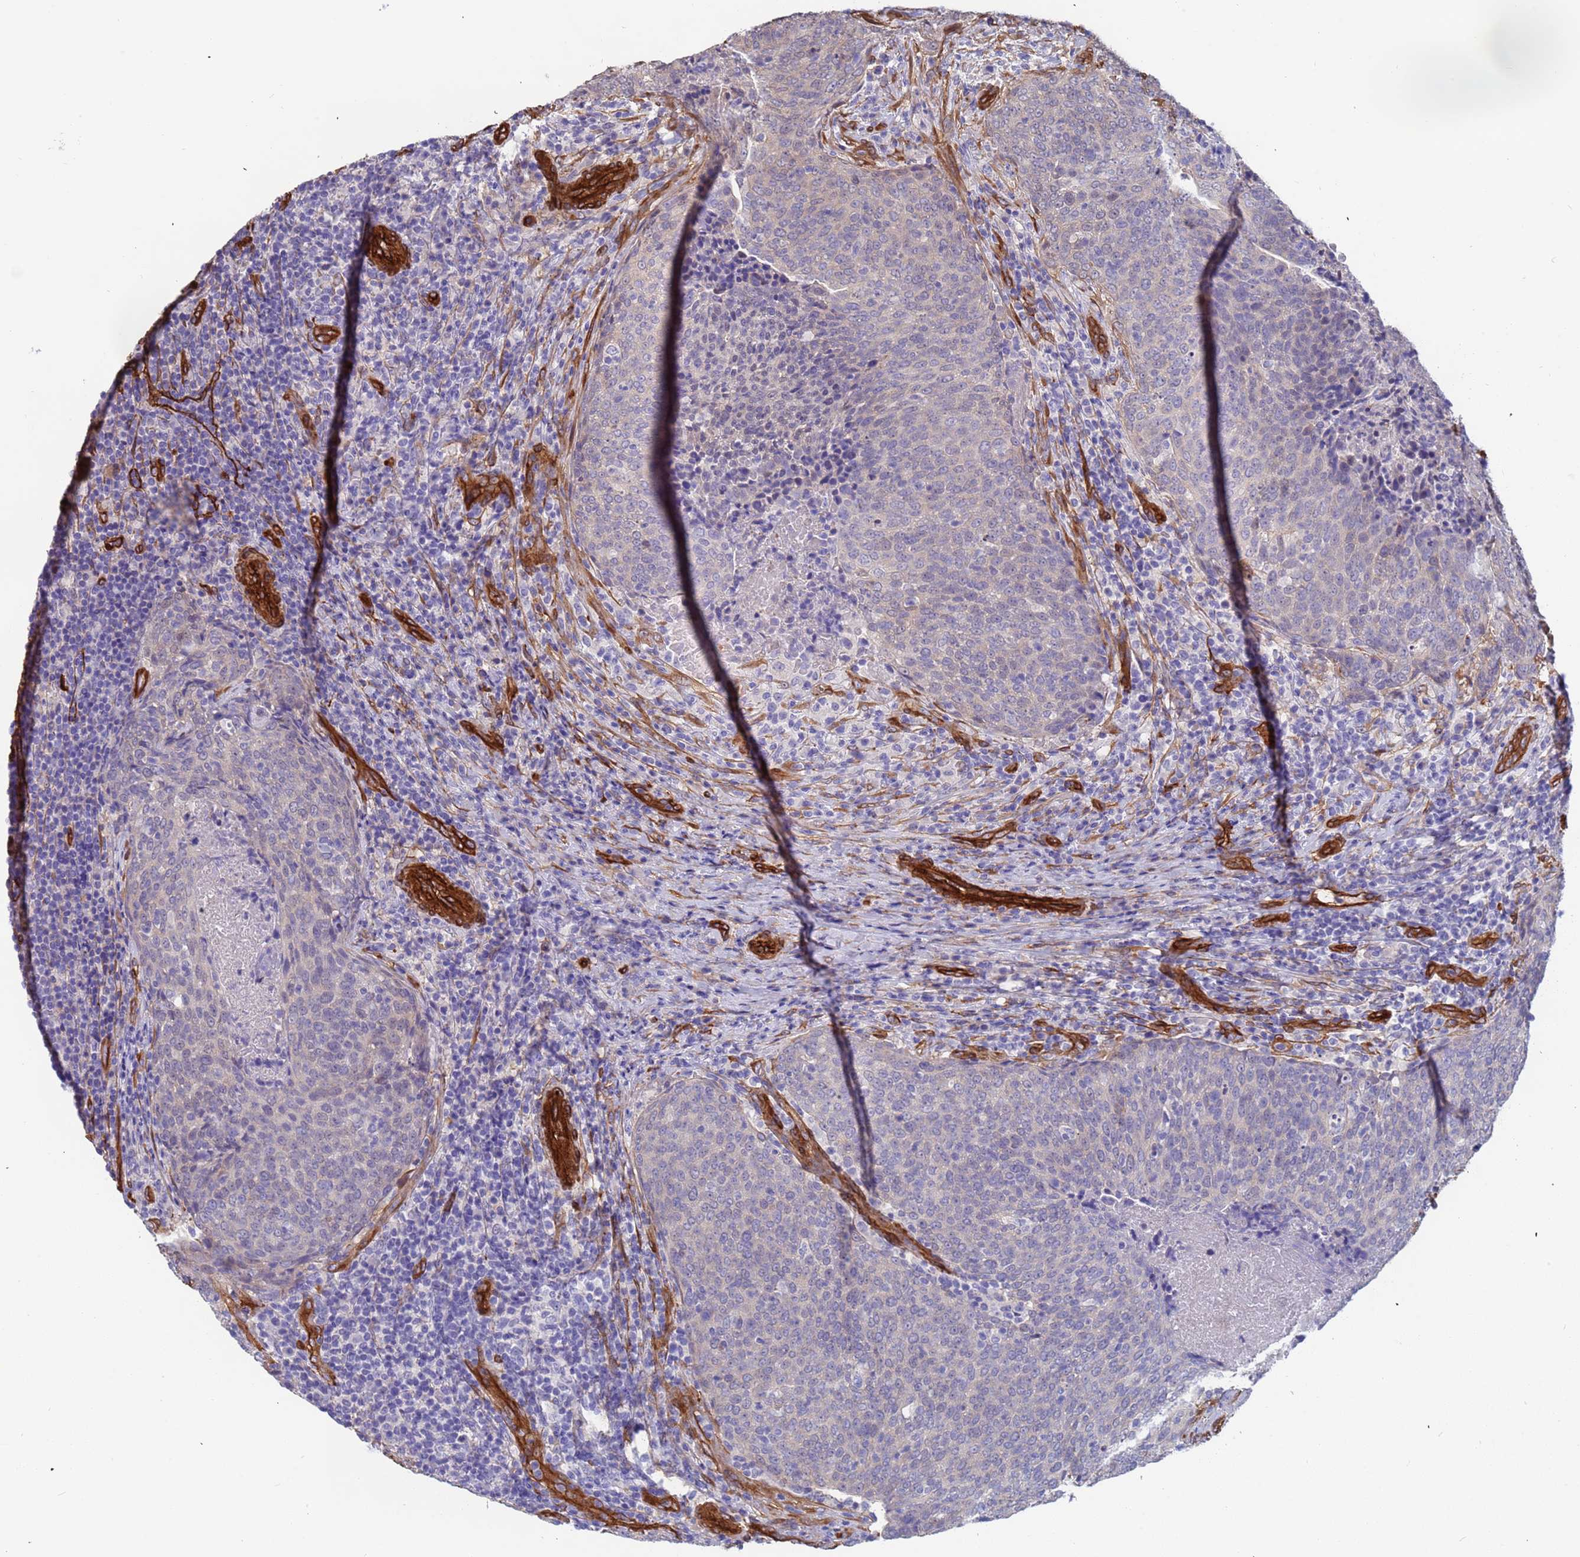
{"staining": {"intensity": "negative", "quantity": "none", "location": "none"}, "tissue": "head and neck cancer", "cell_type": "Tumor cells", "image_type": "cancer", "snomed": [{"axis": "morphology", "description": "Squamous cell carcinoma, NOS"}, {"axis": "morphology", "description": "Squamous cell carcinoma, metastatic, NOS"}, {"axis": "topography", "description": "Lymph node"}, {"axis": "topography", "description": "Head-Neck"}], "caption": "Image shows no significant protein expression in tumor cells of head and neck cancer.", "gene": "EHD2", "patient": {"sex": "male", "age": 62}}